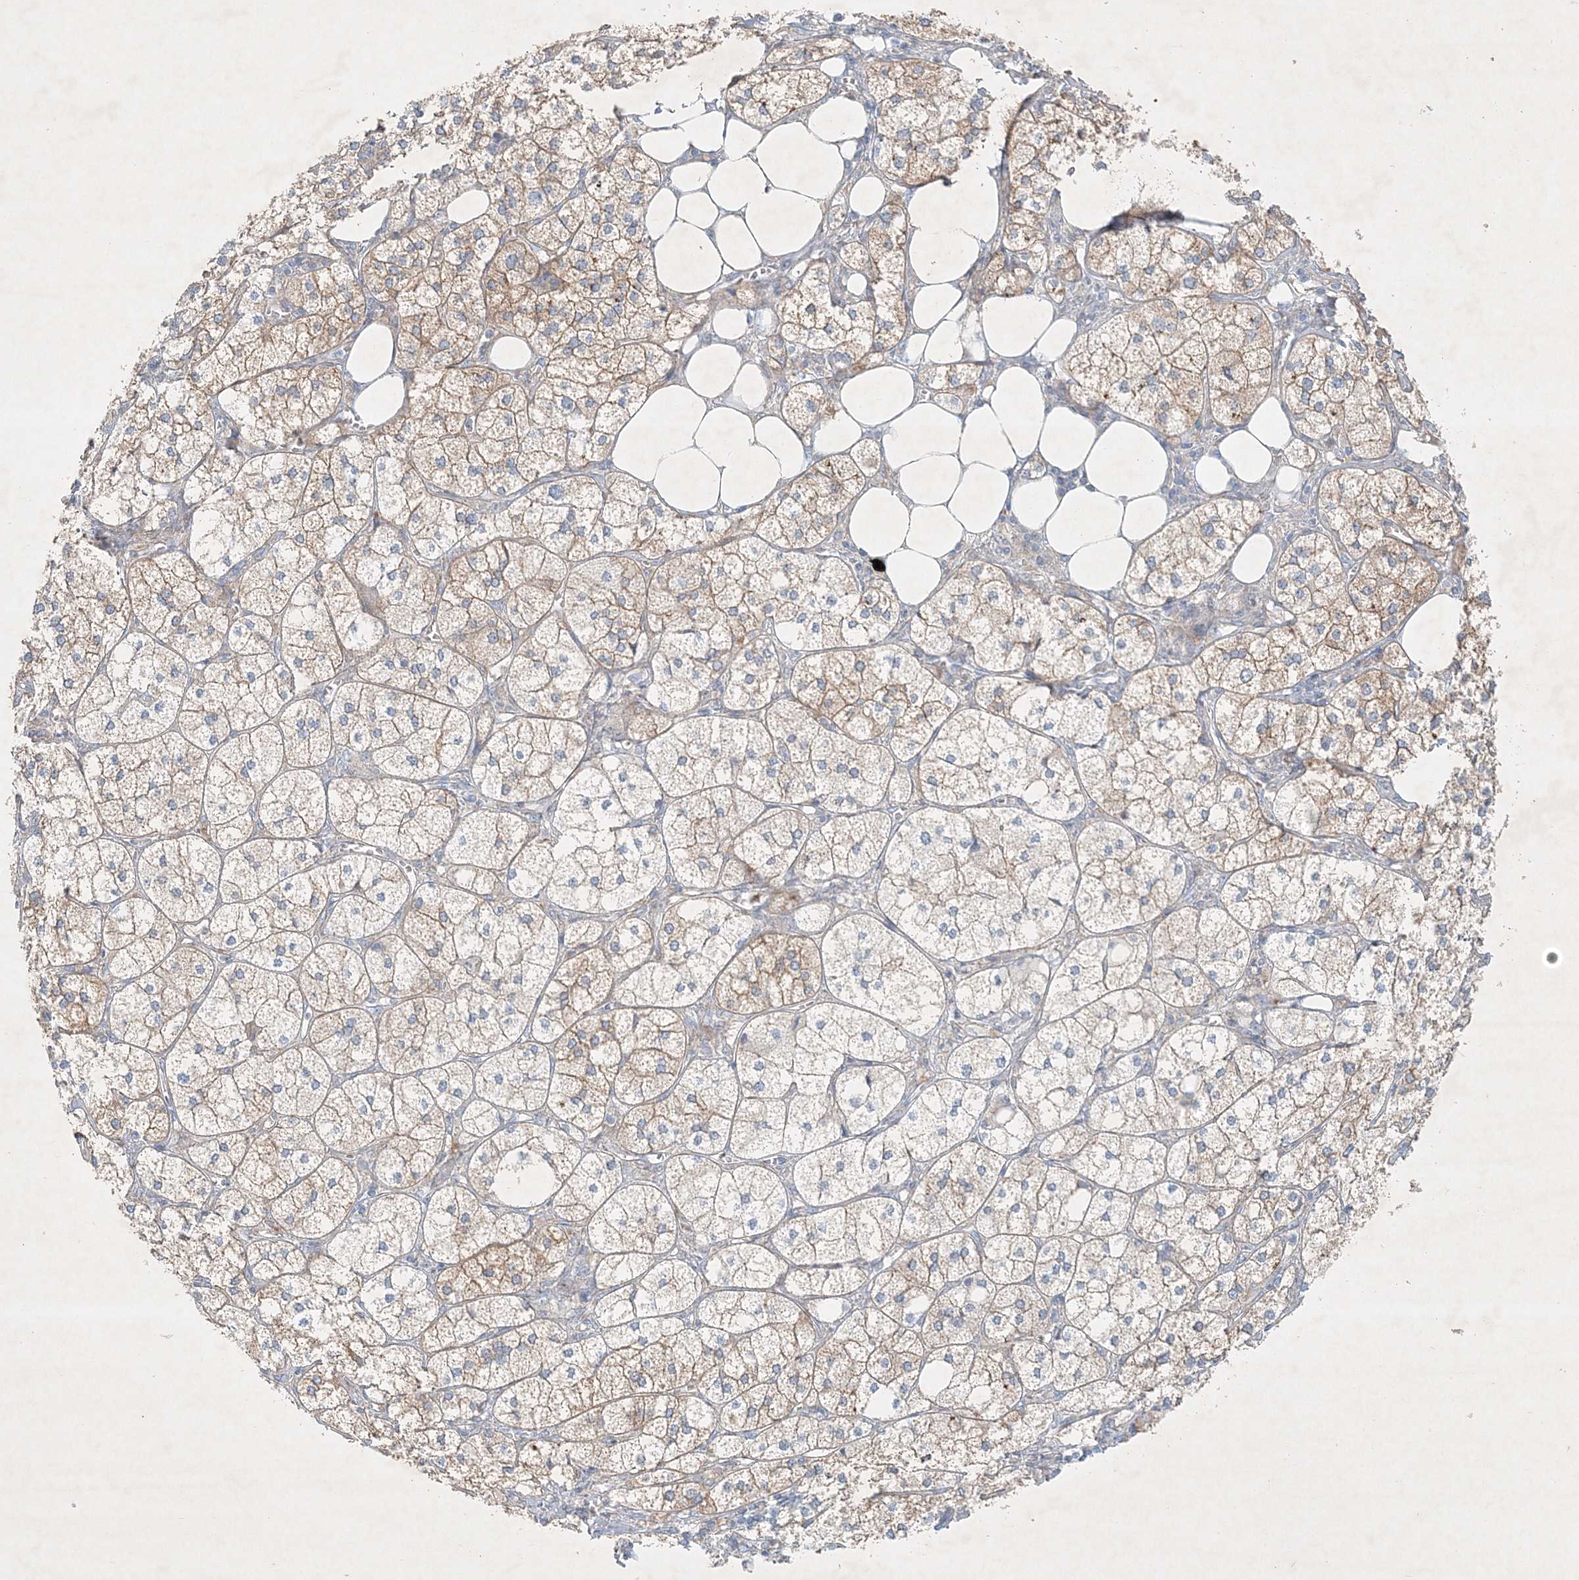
{"staining": {"intensity": "moderate", "quantity": ">75%", "location": "cytoplasmic/membranous"}, "tissue": "adrenal gland", "cell_type": "Glandular cells", "image_type": "normal", "snomed": [{"axis": "morphology", "description": "Normal tissue, NOS"}, {"axis": "topography", "description": "Adrenal gland"}], "caption": "Brown immunohistochemical staining in unremarkable human adrenal gland shows moderate cytoplasmic/membranous expression in approximately >75% of glandular cells. (Brightfield microscopy of DAB IHC at high magnification).", "gene": "STK11IP", "patient": {"sex": "female", "age": 61}}